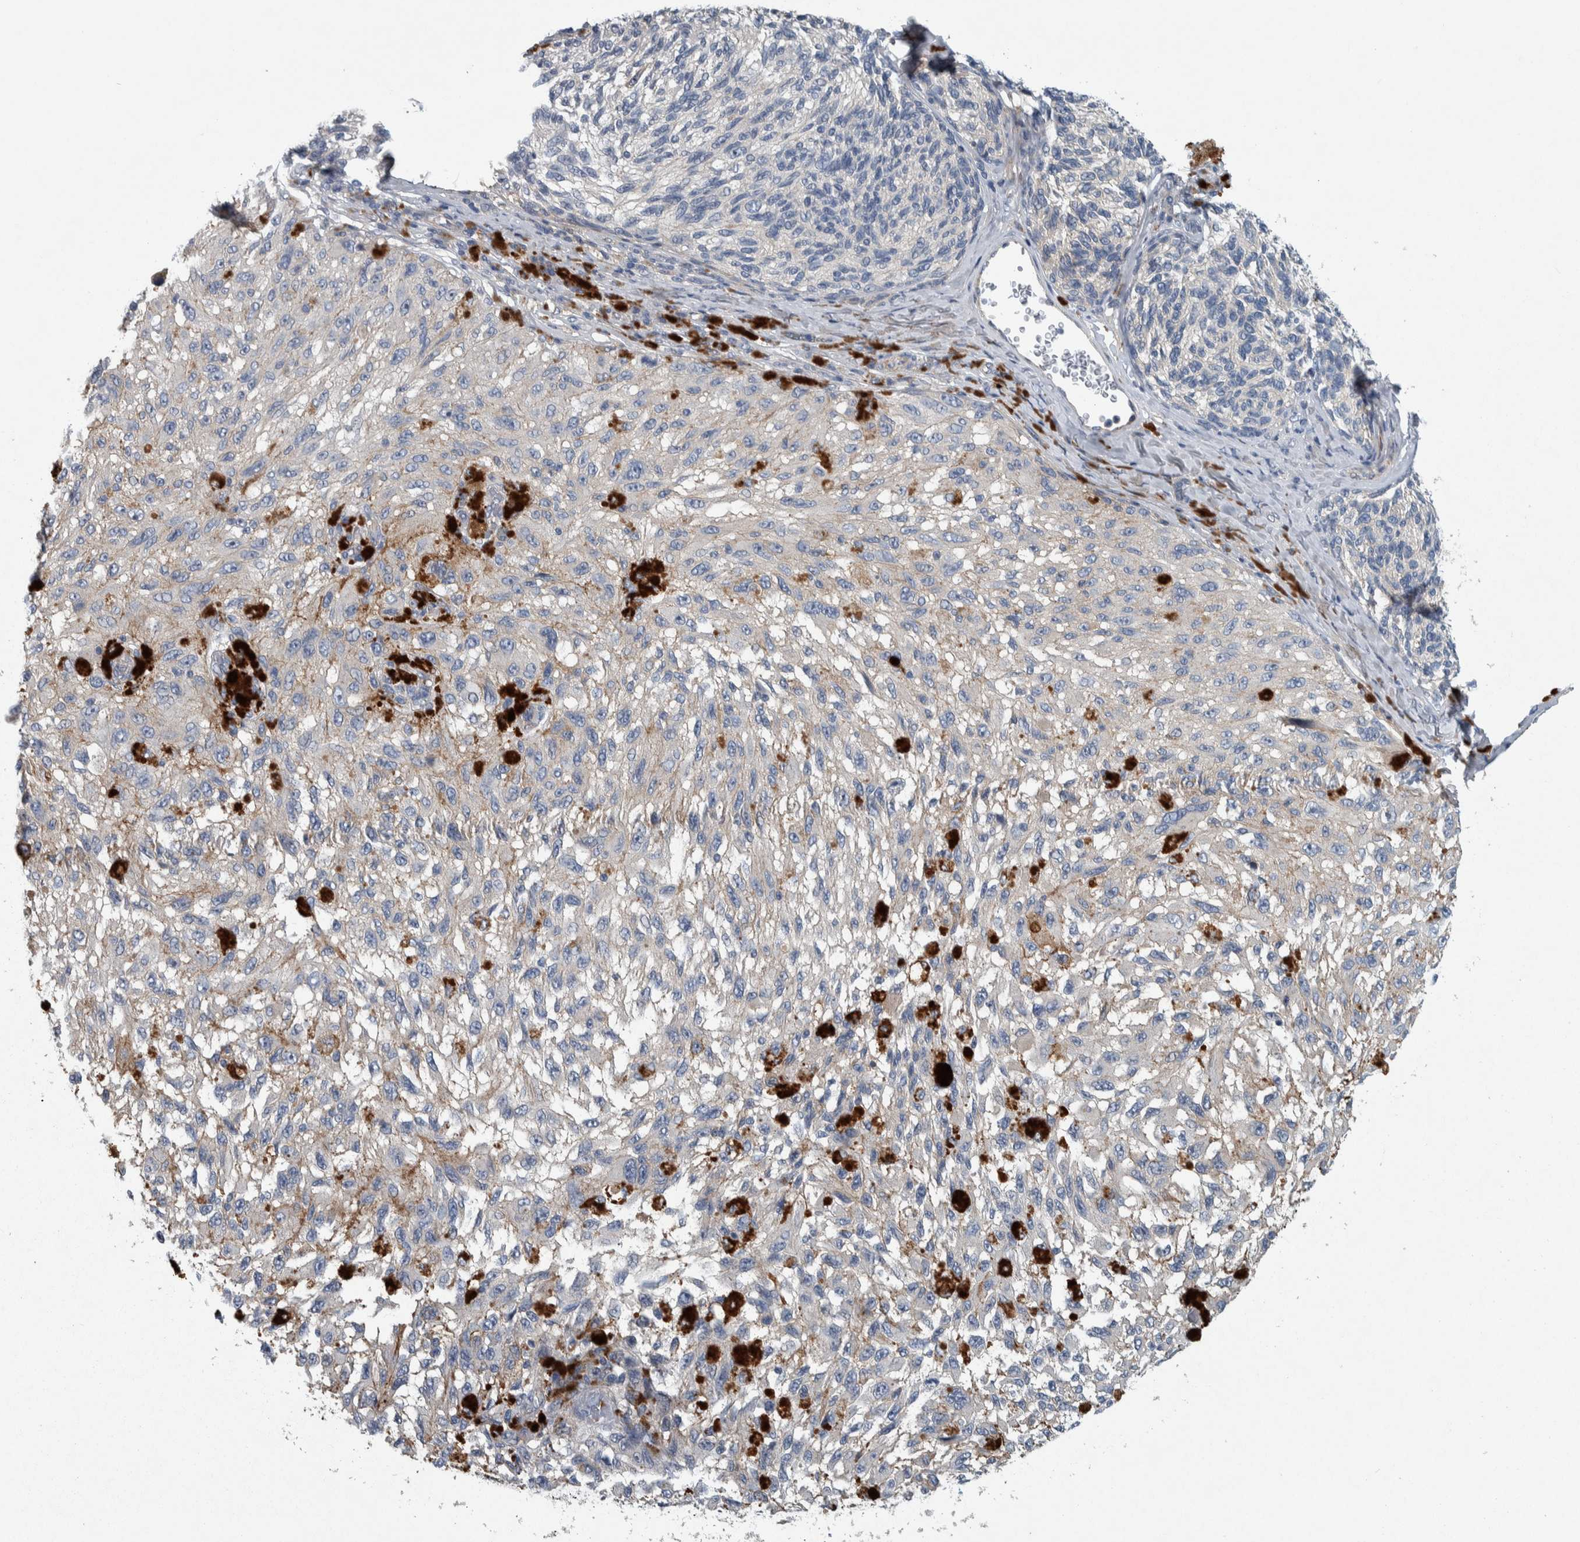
{"staining": {"intensity": "negative", "quantity": "none", "location": "none"}, "tissue": "melanoma", "cell_type": "Tumor cells", "image_type": "cancer", "snomed": [{"axis": "morphology", "description": "Malignant melanoma, NOS"}, {"axis": "topography", "description": "Skin"}], "caption": "Immunohistochemistry micrograph of neoplastic tissue: malignant melanoma stained with DAB reveals no significant protein expression in tumor cells.", "gene": "SERPINC1", "patient": {"sex": "female", "age": 73}}